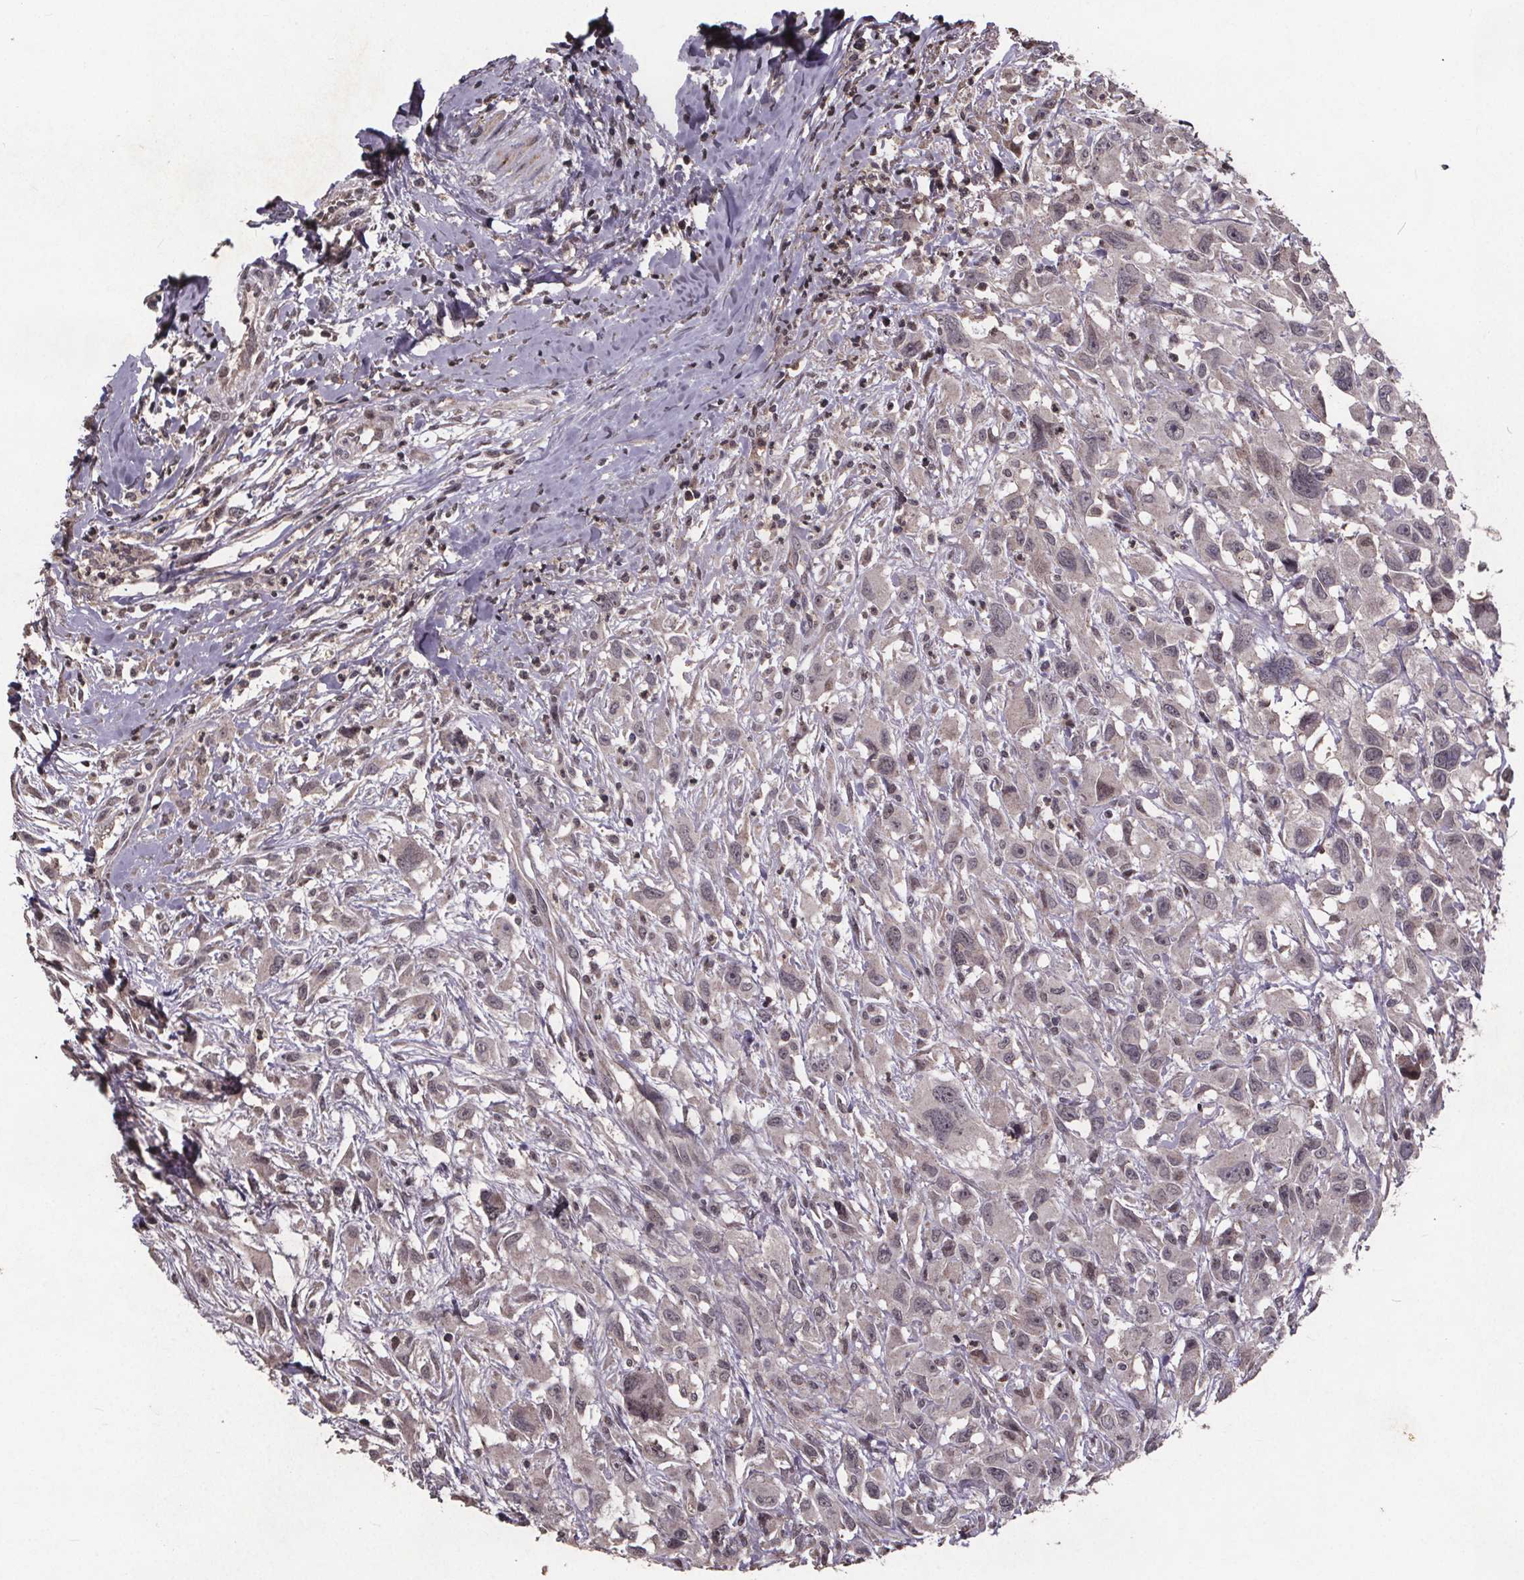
{"staining": {"intensity": "negative", "quantity": "none", "location": "none"}, "tissue": "head and neck cancer", "cell_type": "Tumor cells", "image_type": "cancer", "snomed": [{"axis": "morphology", "description": "Squamous cell carcinoma, NOS"}, {"axis": "morphology", "description": "Squamous cell carcinoma, metastatic, NOS"}, {"axis": "topography", "description": "Oral tissue"}, {"axis": "topography", "description": "Head-Neck"}], "caption": "There is no significant staining in tumor cells of head and neck cancer (squamous cell carcinoma).", "gene": "GPX3", "patient": {"sex": "female", "age": 85}}